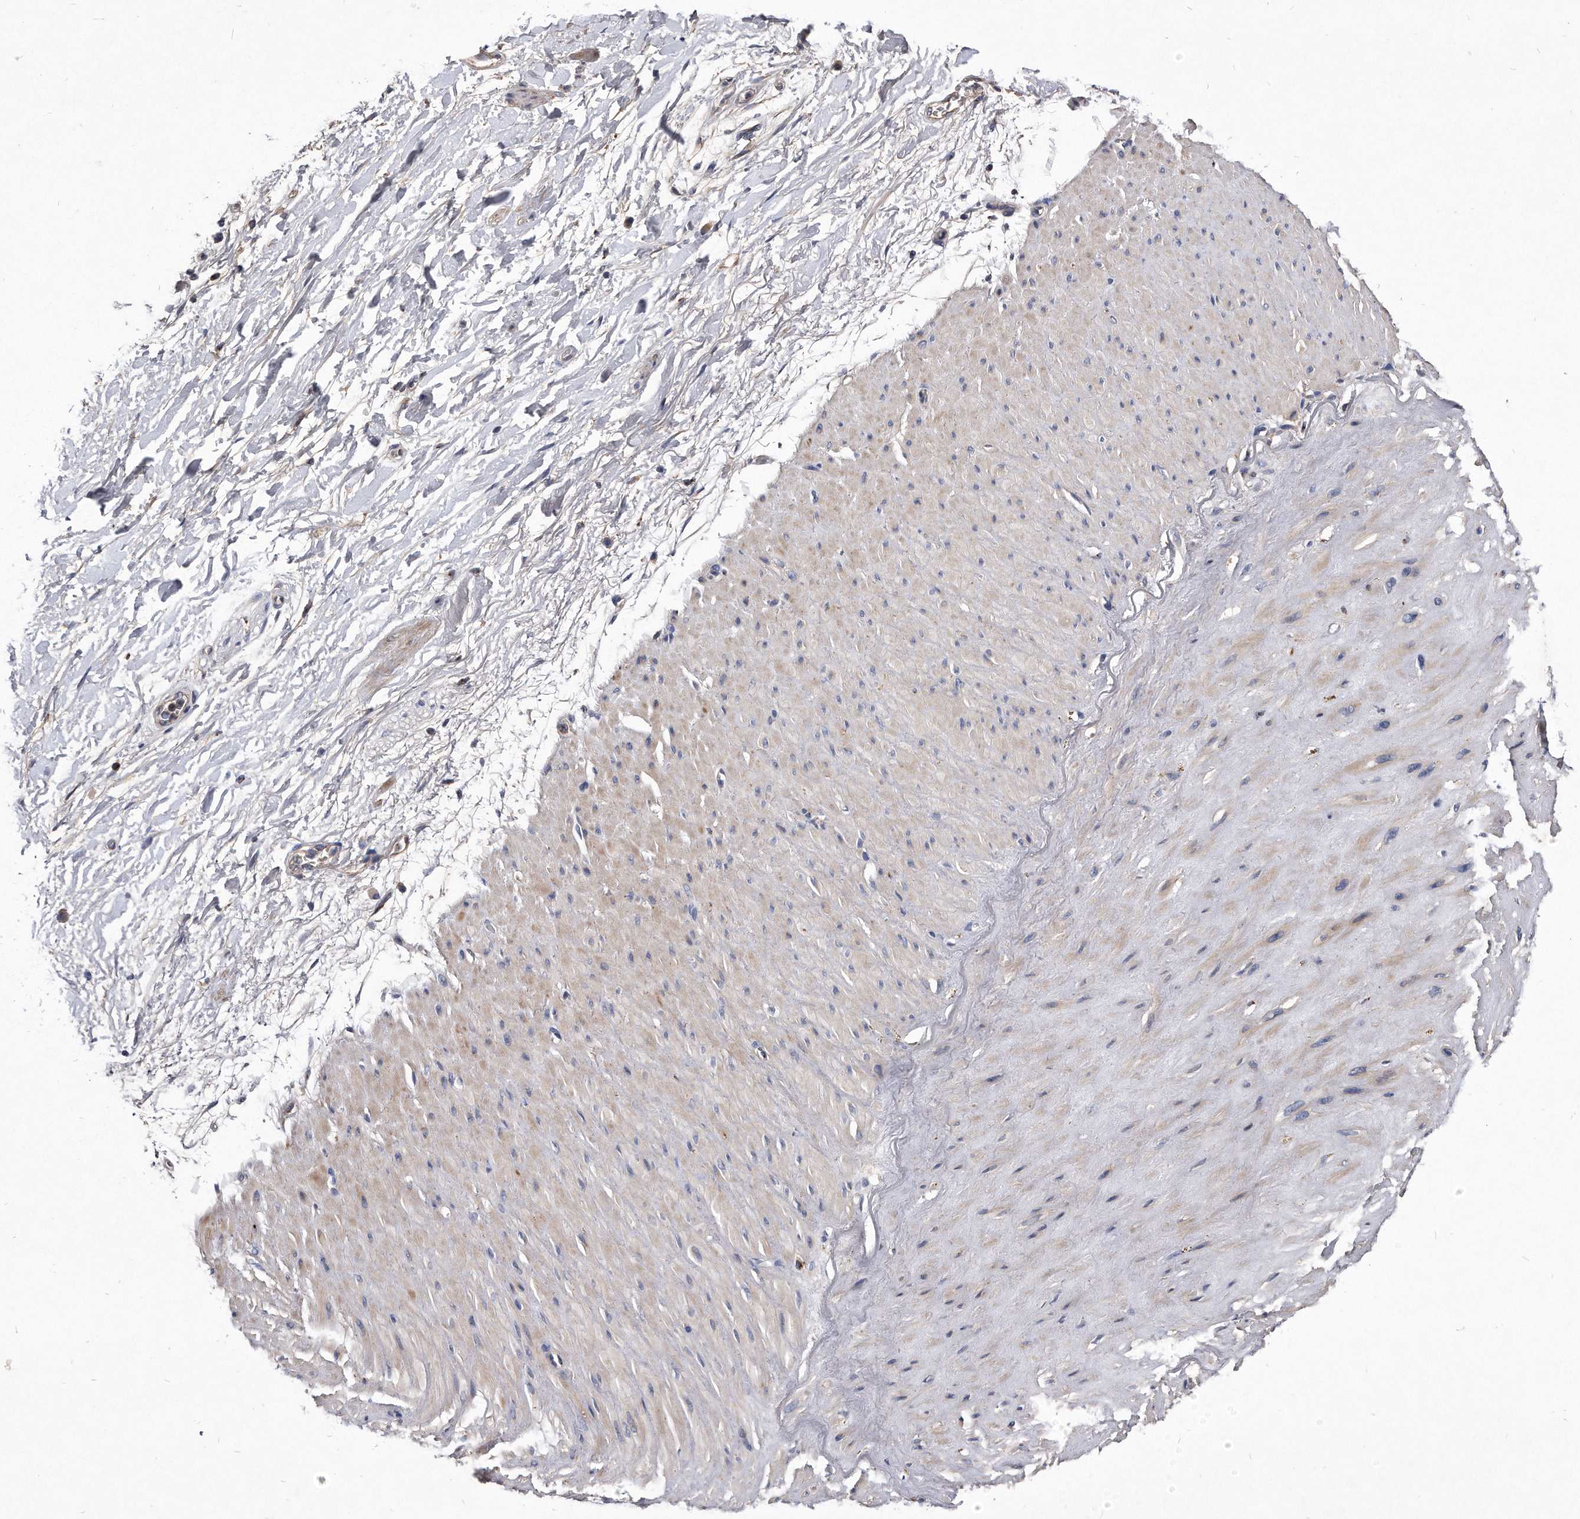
{"staining": {"intensity": "moderate", "quantity": ">75%", "location": "cytoplasmic/membranous"}, "tissue": "adipose tissue", "cell_type": "Adipocytes", "image_type": "normal", "snomed": [{"axis": "morphology", "description": "Normal tissue, NOS"}, {"axis": "topography", "description": "Soft tissue"}], "caption": "Immunohistochemical staining of unremarkable human adipose tissue demonstrates medium levels of moderate cytoplasmic/membranous staining in approximately >75% of adipocytes. (brown staining indicates protein expression, while blue staining denotes nuclei).", "gene": "MGAT4A", "patient": {"sex": "male", "age": 72}}